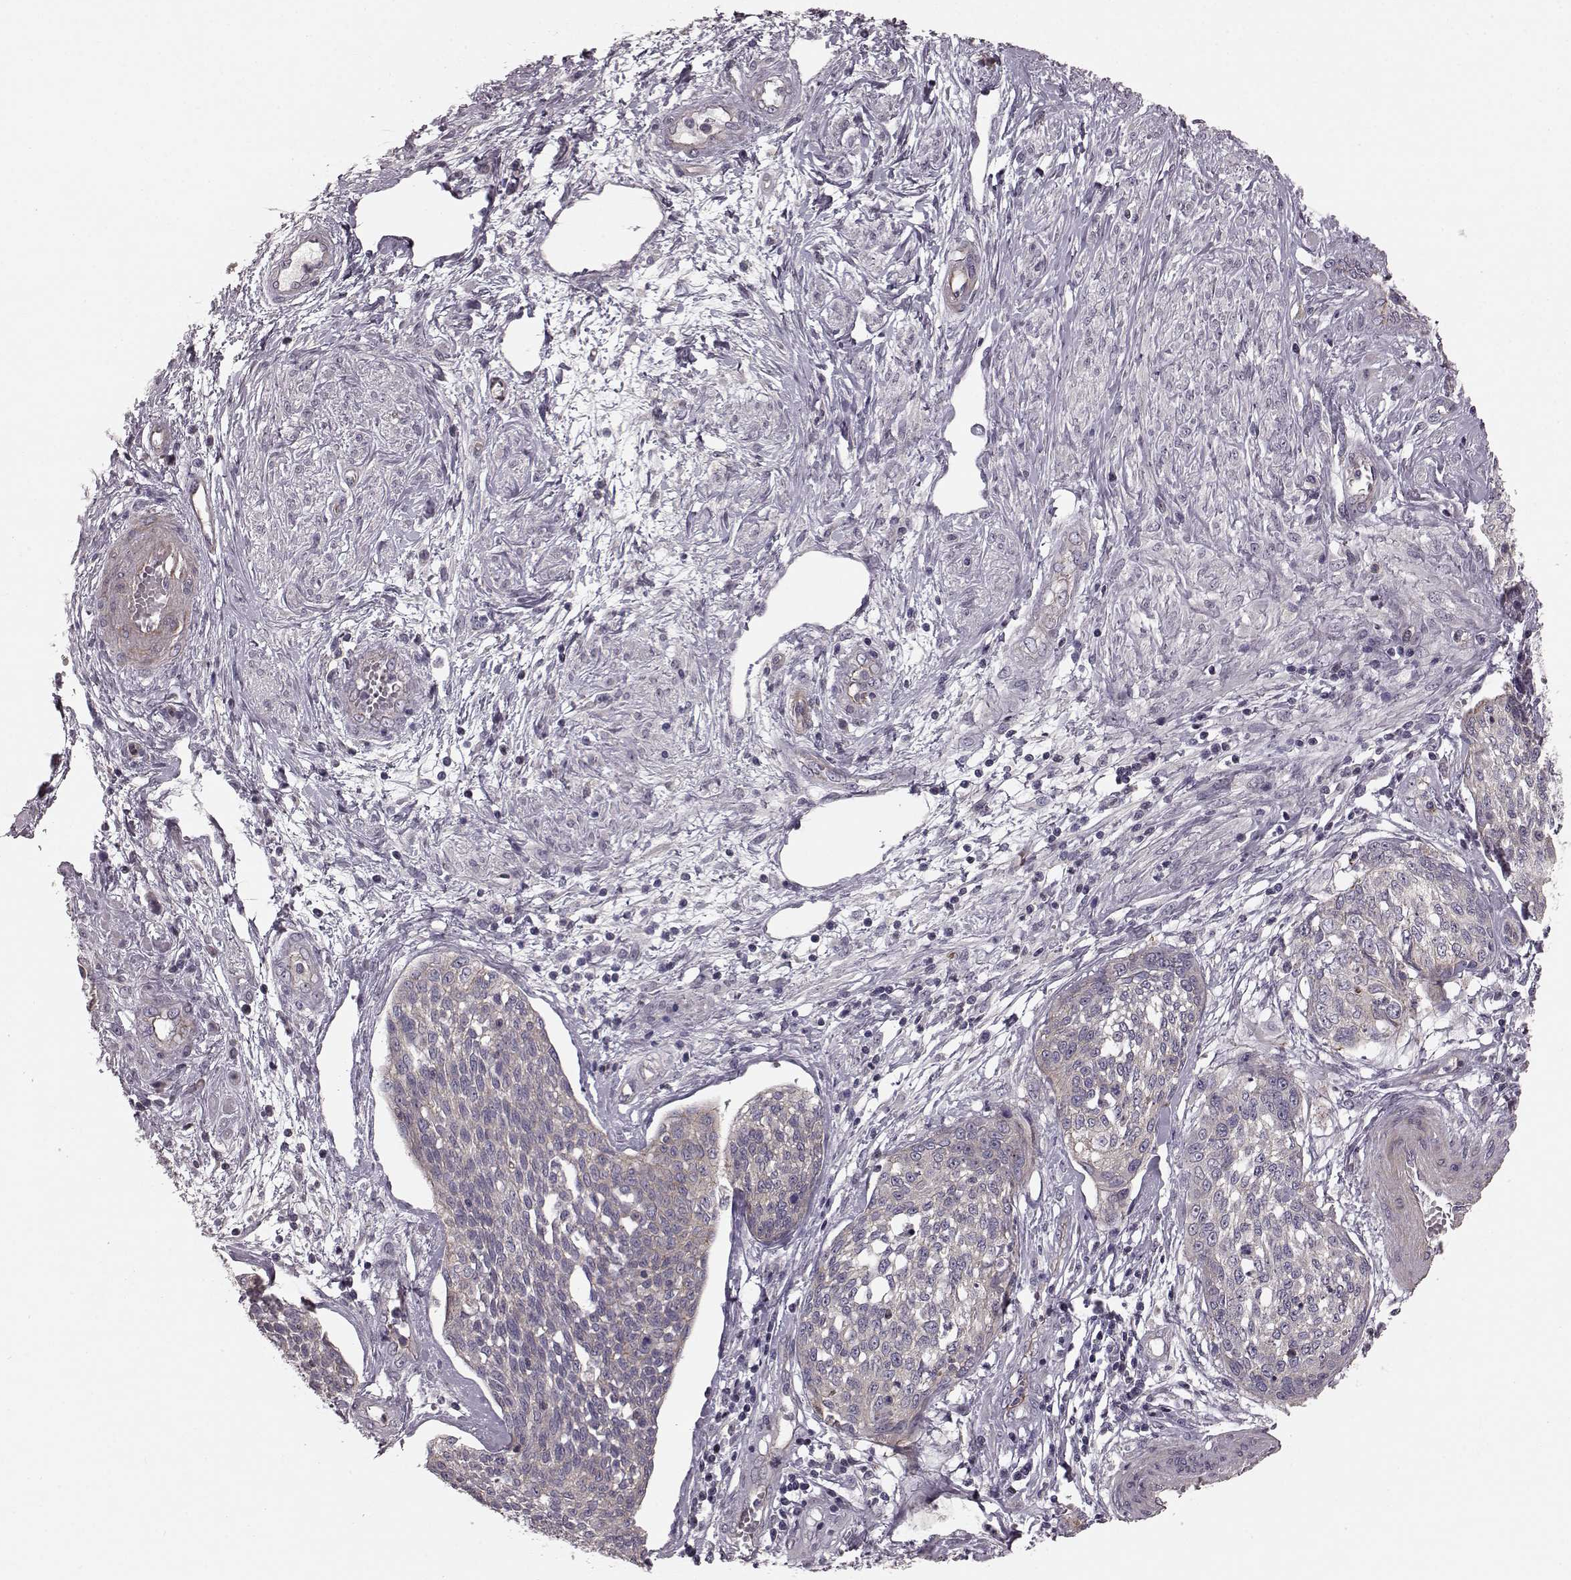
{"staining": {"intensity": "negative", "quantity": "none", "location": "none"}, "tissue": "cervical cancer", "cell_type": "Tumor cells", "image_type": "cancer", "snomed": [{"axis": "morphology", "description": "Squamous cell carcinoma, NOS"}, {"axis": "topography", "description": "Cervix"}], "caption": "This is an IHC photomicrograph of cervical squamous cell carcinoma. There is no positivity in tumor cells.", "gene": "SLC22A18", "patient": {"sex": "female", "age": 34}}